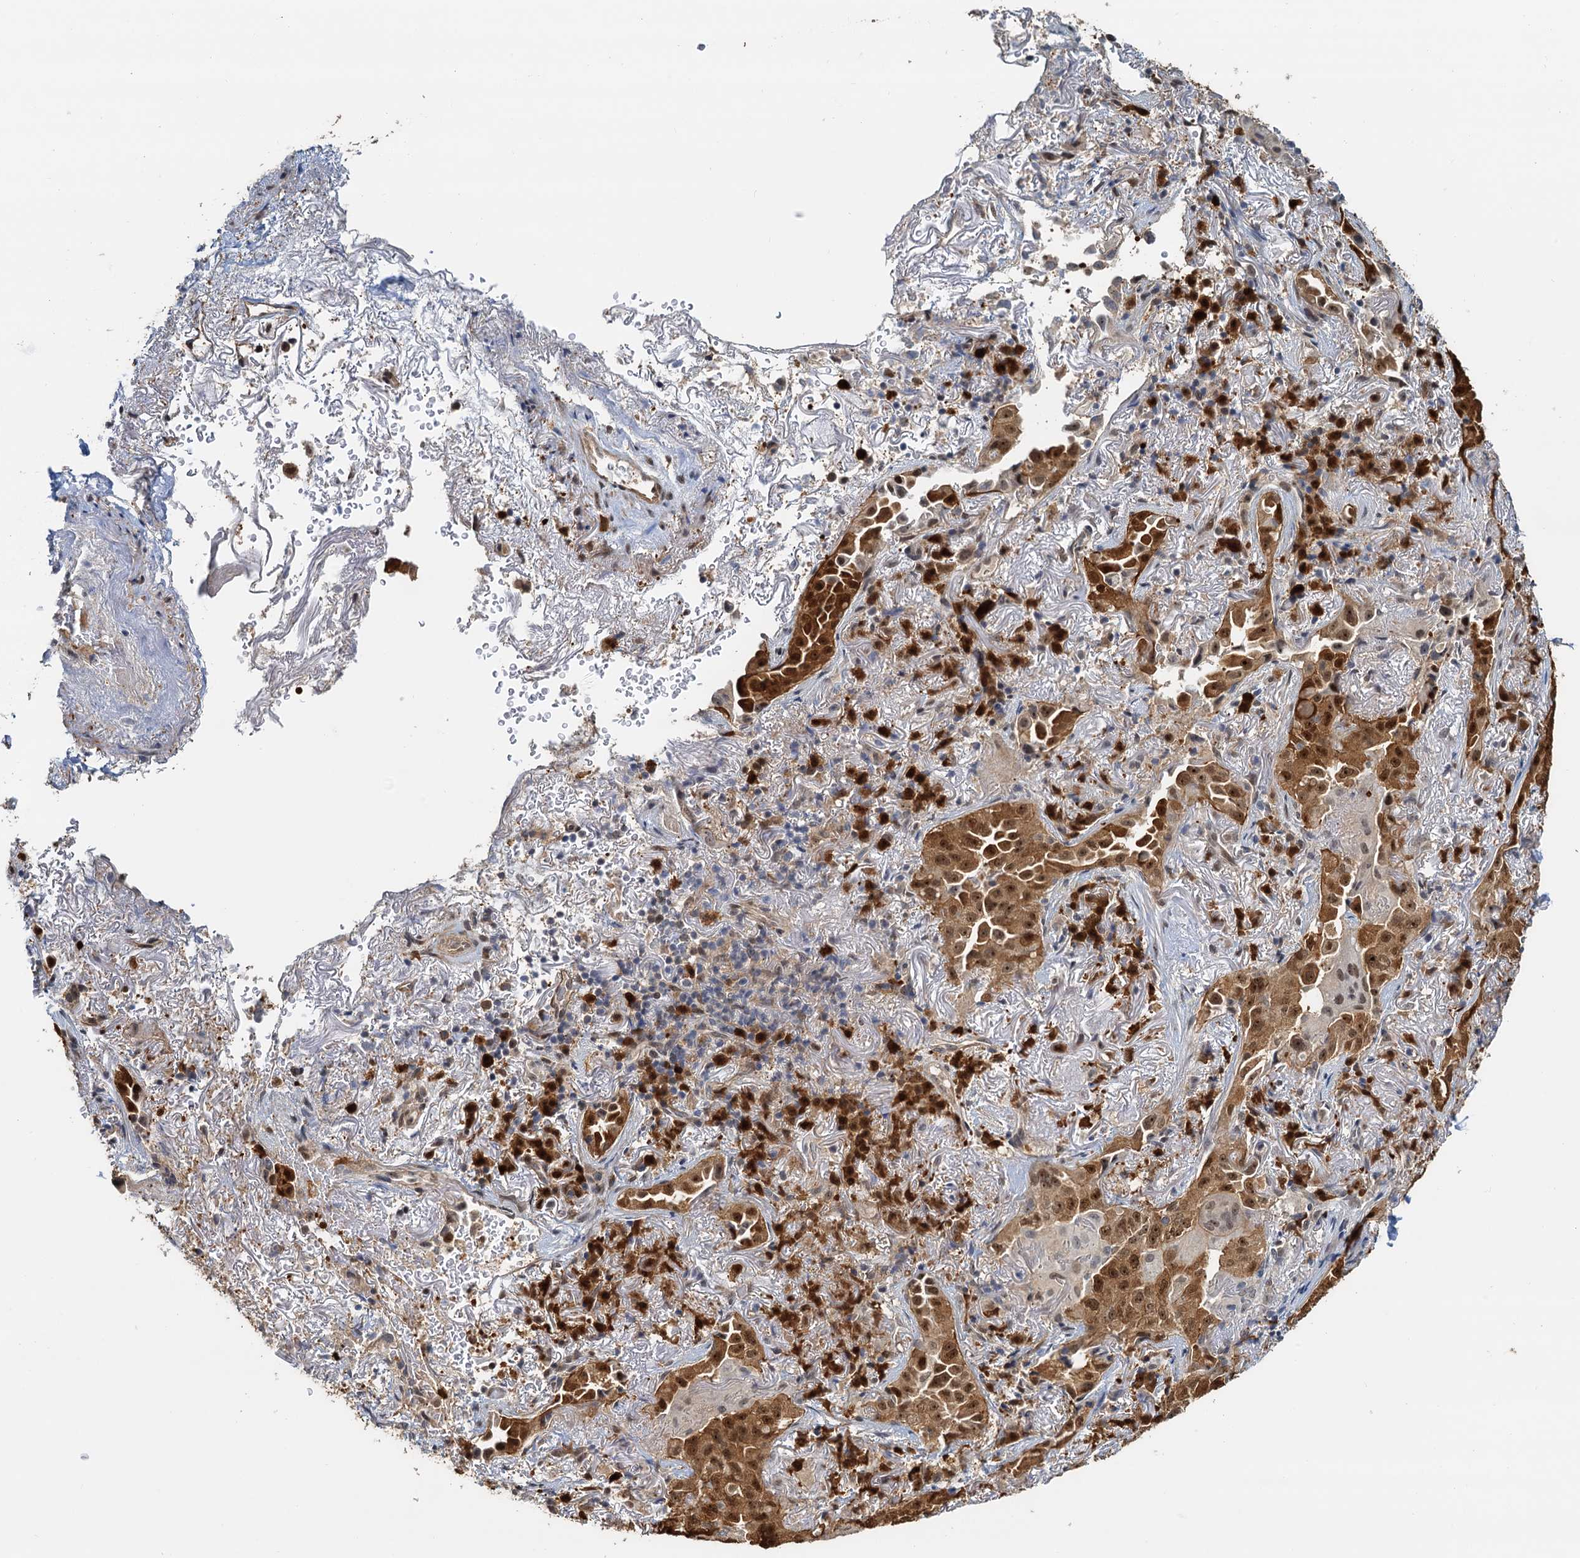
{"staining": {"intensity": "moderate", "quantity": ">75%", "location": "cytoplasmic/membranous,nuclear"}, "tissue": "lung cancer", "cell_type": "Tumor cells", "image_type": "cancer", "snomed": [{"axis": "morphology", "description": "Adenocarcinoma, NOS"}, {"axis": "topography", "description": "Lung"}], "caption": "Tumor cells exhibit moderate cytoplasmic/membranous and nuclear staining in approximately >75% of cells in lung cancer. The protein is stained brown, and the nuclei are stained in blue (DAB IHC with brightfield microscopy, high magnification).", "gene": "SPINDOC", "patient": {"sex": "female", "age": 69}}